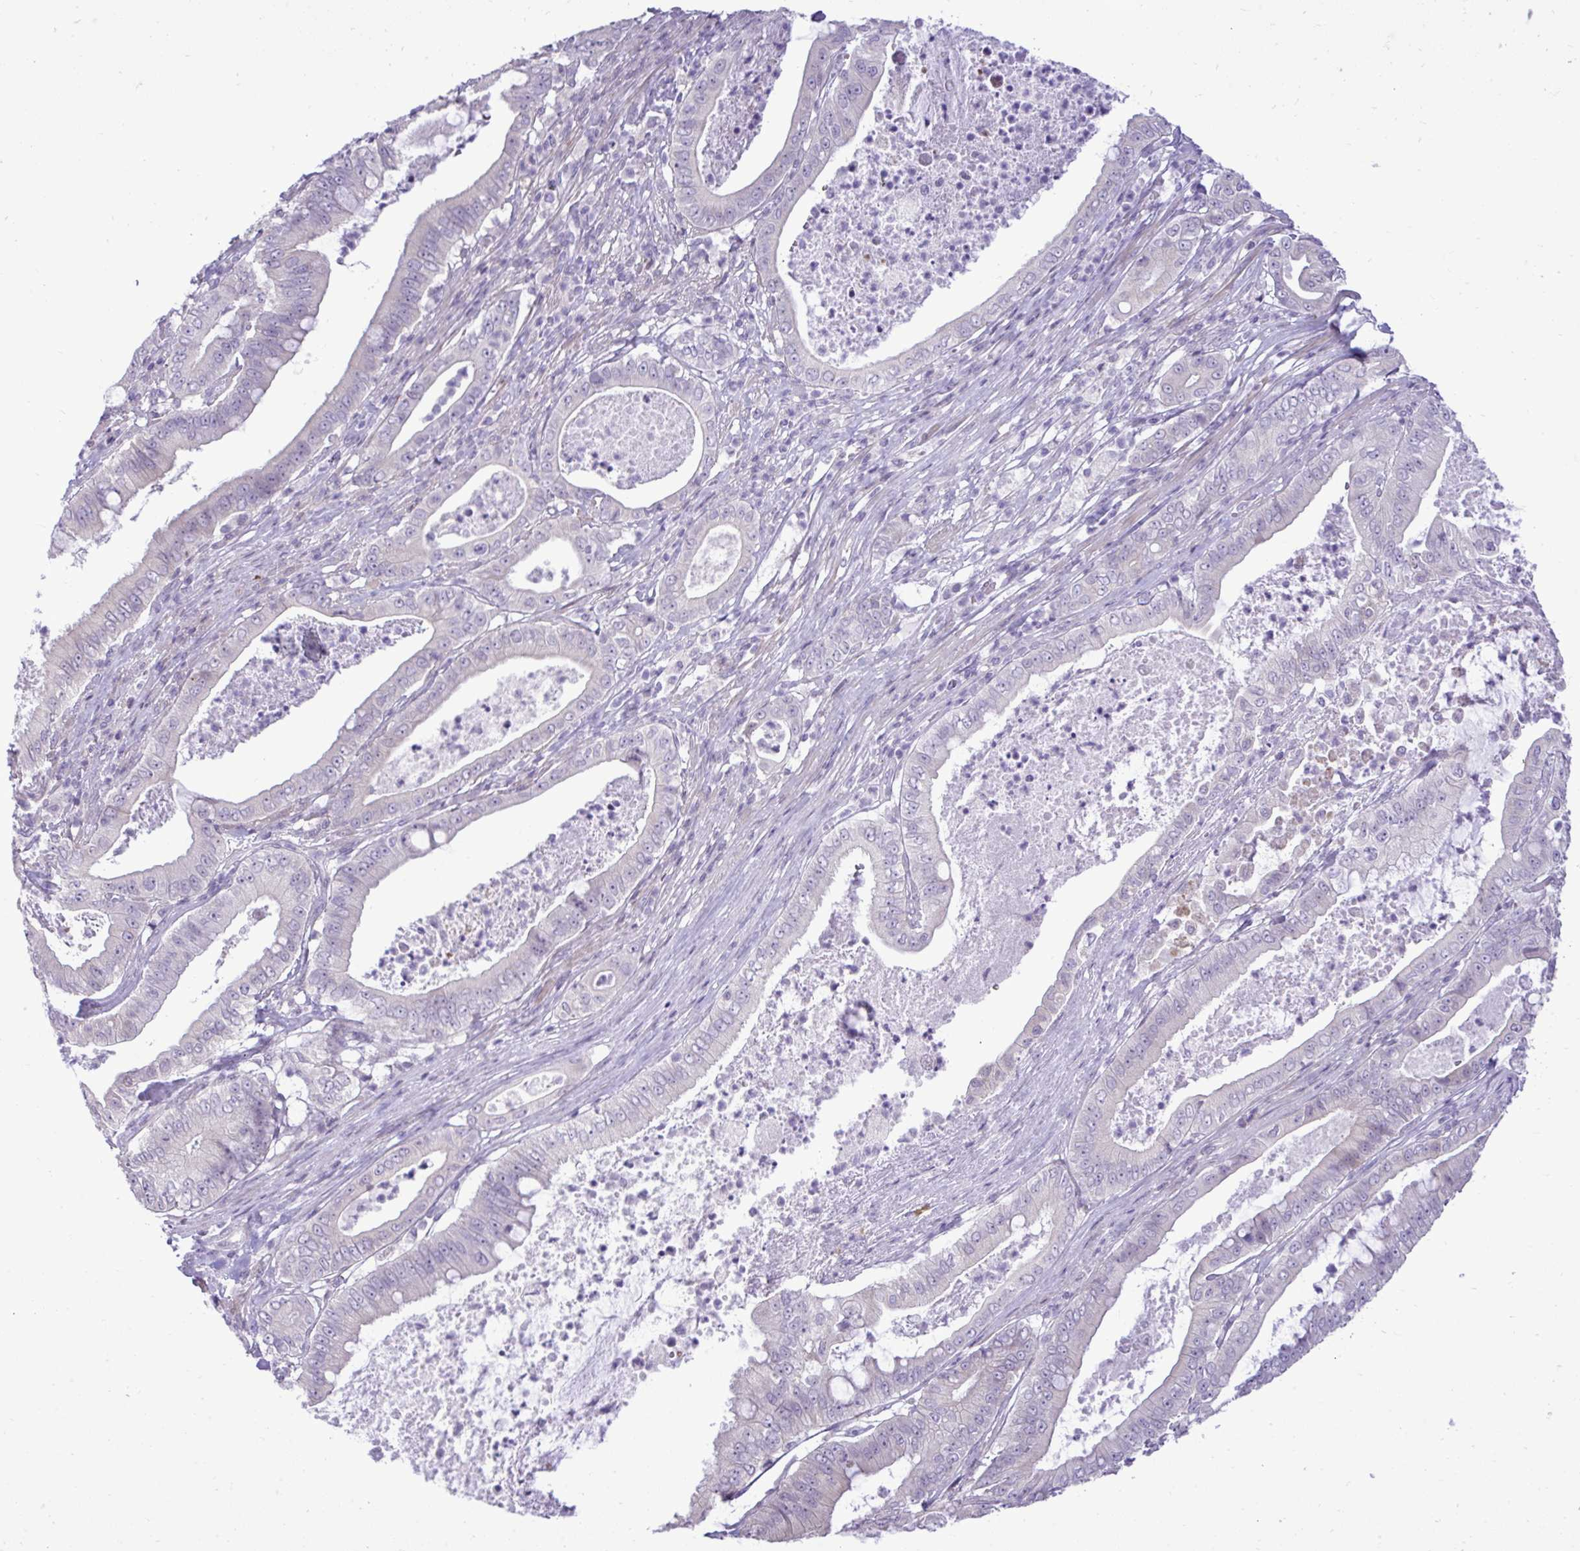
{"staining": {"intensity": "negative", "quantity": "none", "location": "none"}, "tissue": "pancreatic cancer", "cell_type": "Tumor cells", "image_type": "cancer", "snomed": [{"axis": "morphology", "description": "Adenocarcinoma, NOS"}, {"axis": "topography", "description": "Pancreas"}], "caption": "Immunohistochemistry (IHC) histopathology image of neoplastic tissue: human pancreatic cancer stained with DAB (3,3'-diaminobenzidine) reveals no significant protein expression in tumor cells.", "gene": "SPAG1", "patient": {"sex": "male", "age": 71}}